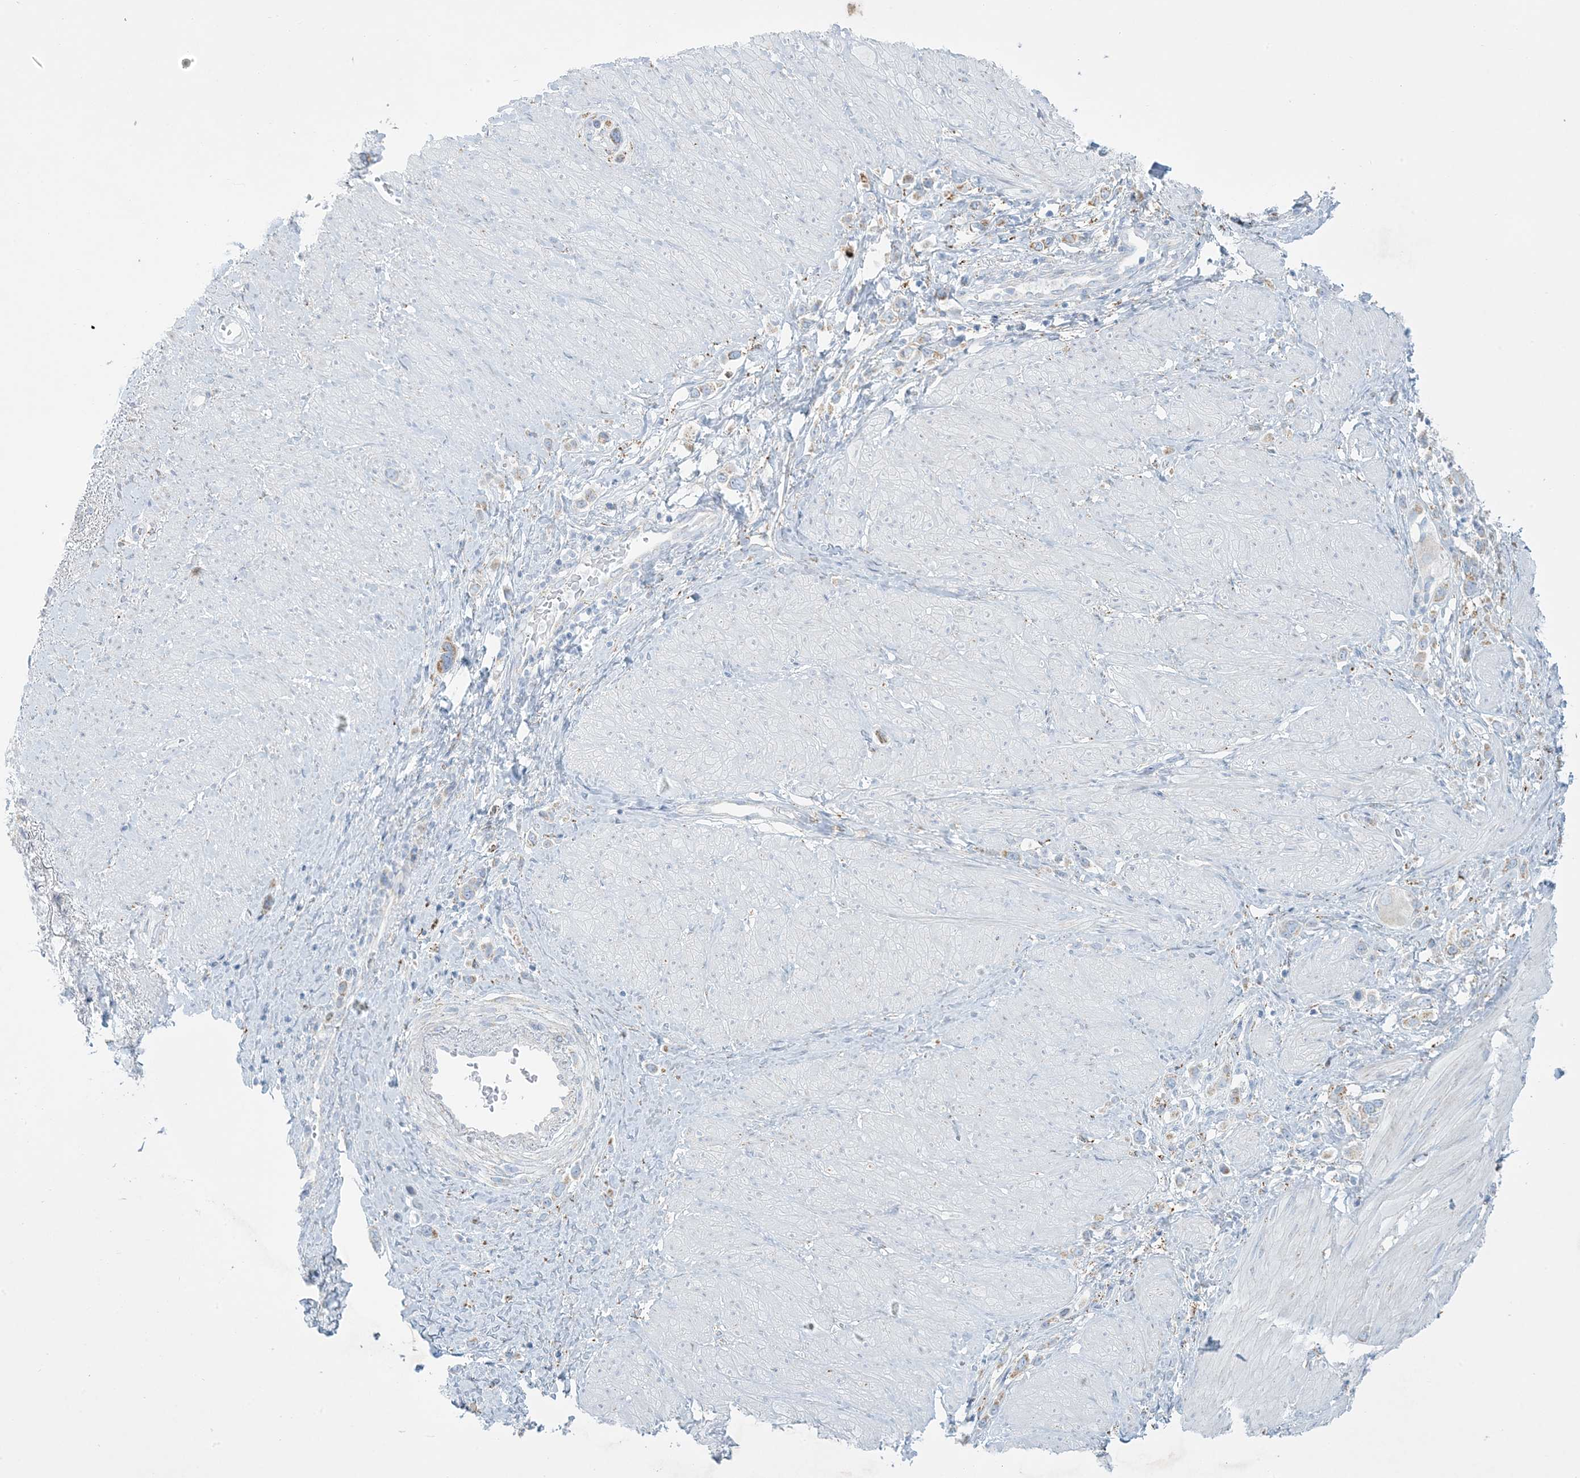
{"staining": {"intensity": "weak", "quantity": "<25%", "location": "cytoplasmic/membranous"}, "tissue": "stomach cancer", "cell_type": "Tumor cells", "image_type": "cancer", "snomed": [{"axis": "morphology", "description": "Adenocarcinoma, NOS"}, {"axis": "topography", "description": "Stomach"}], "caption": "DAB (3,3'-diaminobenzidine) immunohistochemical staining of stomach cancer (adenocarcinoma) reveals no significant expression in tumor cells.", "gene": "ZDHHC4", "patient": {"sex": "female", "age": 65}}